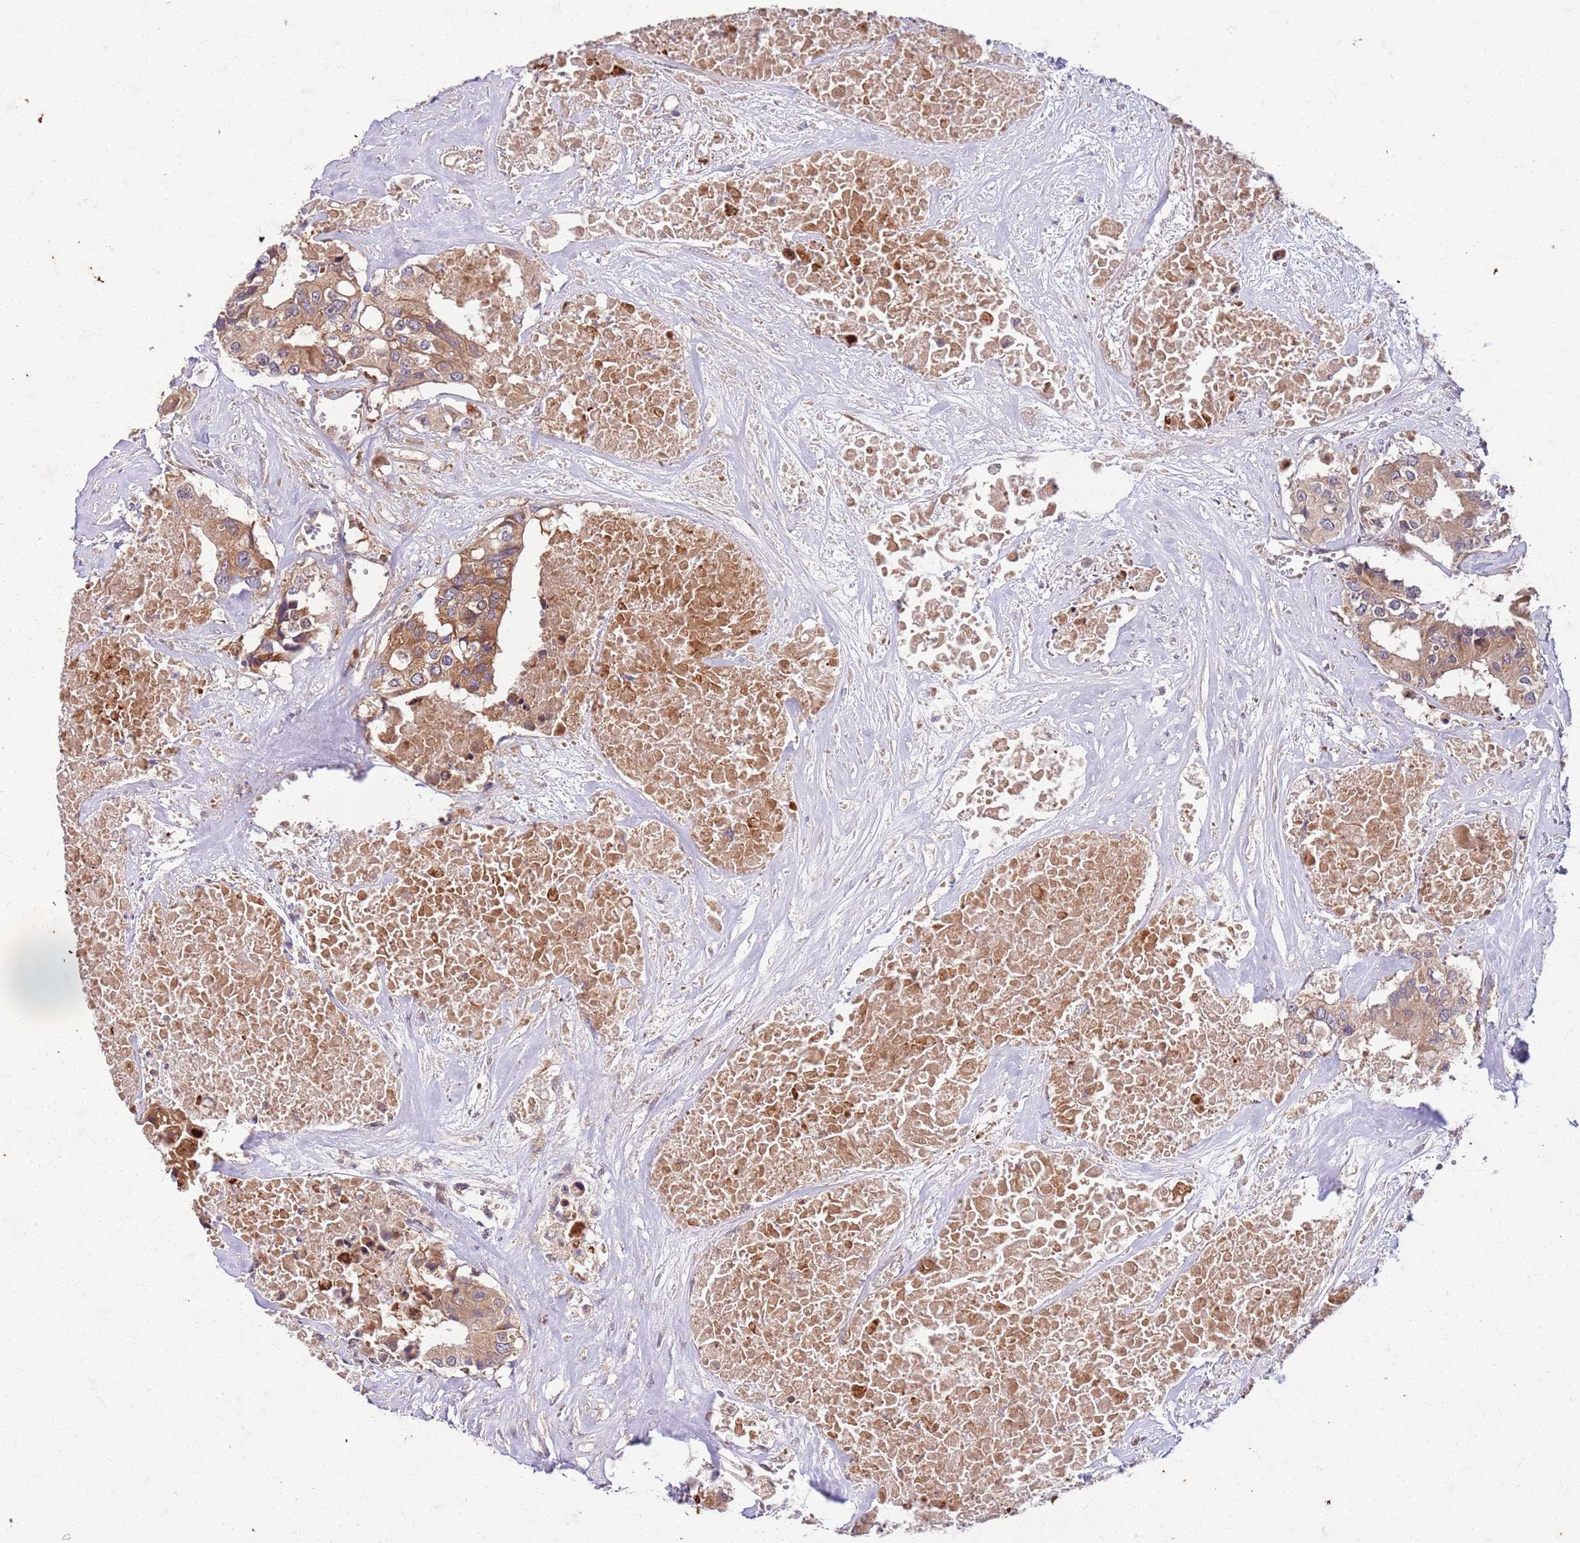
{"staining": {"intensity": "moderate", "quantity": ">75%", "location": "cytoplasmic/membranous"}, "tissue": "colorectal cancer", "cell_type": "Tumor cells", "image_type": "cancer", "snomed": [{"axis": "morphology", "description": "Adenocarcinoma, NOS"}, {"axis": "topography", "description": "Colon"}], "caption": "A medium amount of moderate cytoplasmic/membranous expression is identified in approximately >75% of tumor cells in adenocarcinoma (colorectal) tissue.", "gene": "OSBP", "patient": {"sex": "male", "age": 77}}